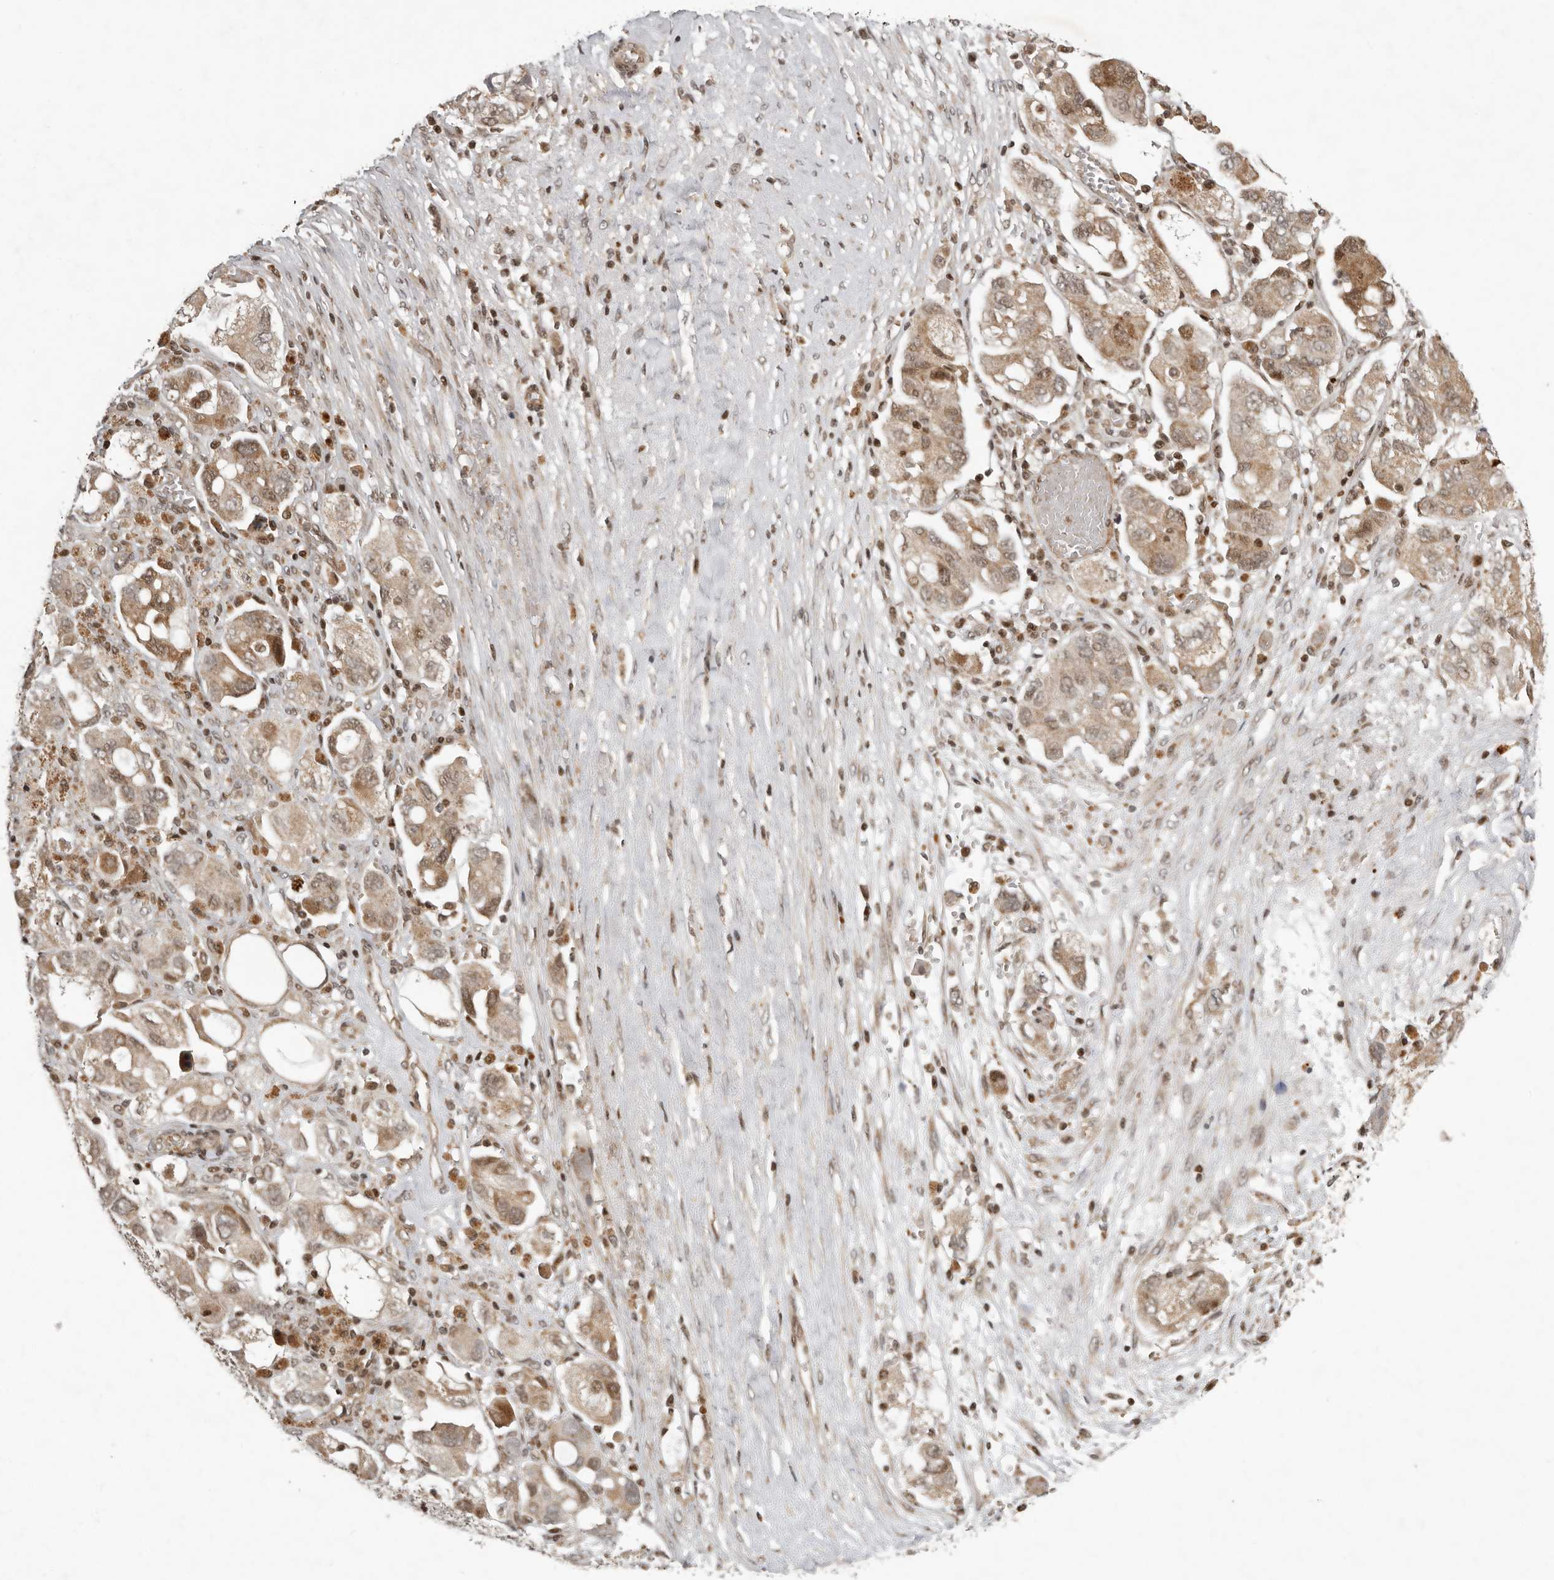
{"staining": {"intensity": "moderate", "quantity": ">75%", "location": "cytoplasmic/membranous,nuclear"}, "tissue": "ovarian cancer", "cell_type": "Tumor cells", "image_type": "cancer", "snomed": [{"axis": "morphology", "description": "Carcinoma, NOS"}, {"axis": "morphology", "description": "Cystadenocarcinoma, serous, NOS"}, {"axis": "topography", "description": "Ovary"}], "caption": "The histopathology image shows immunohistochemical staining of ovarian cancer. There is moderate cytoplasmic/membranous and nuclear staining is appreciated in about >75% of tumor cells.", "gene": "RABIF", "patient": {"sex": "female", "age": 69}}